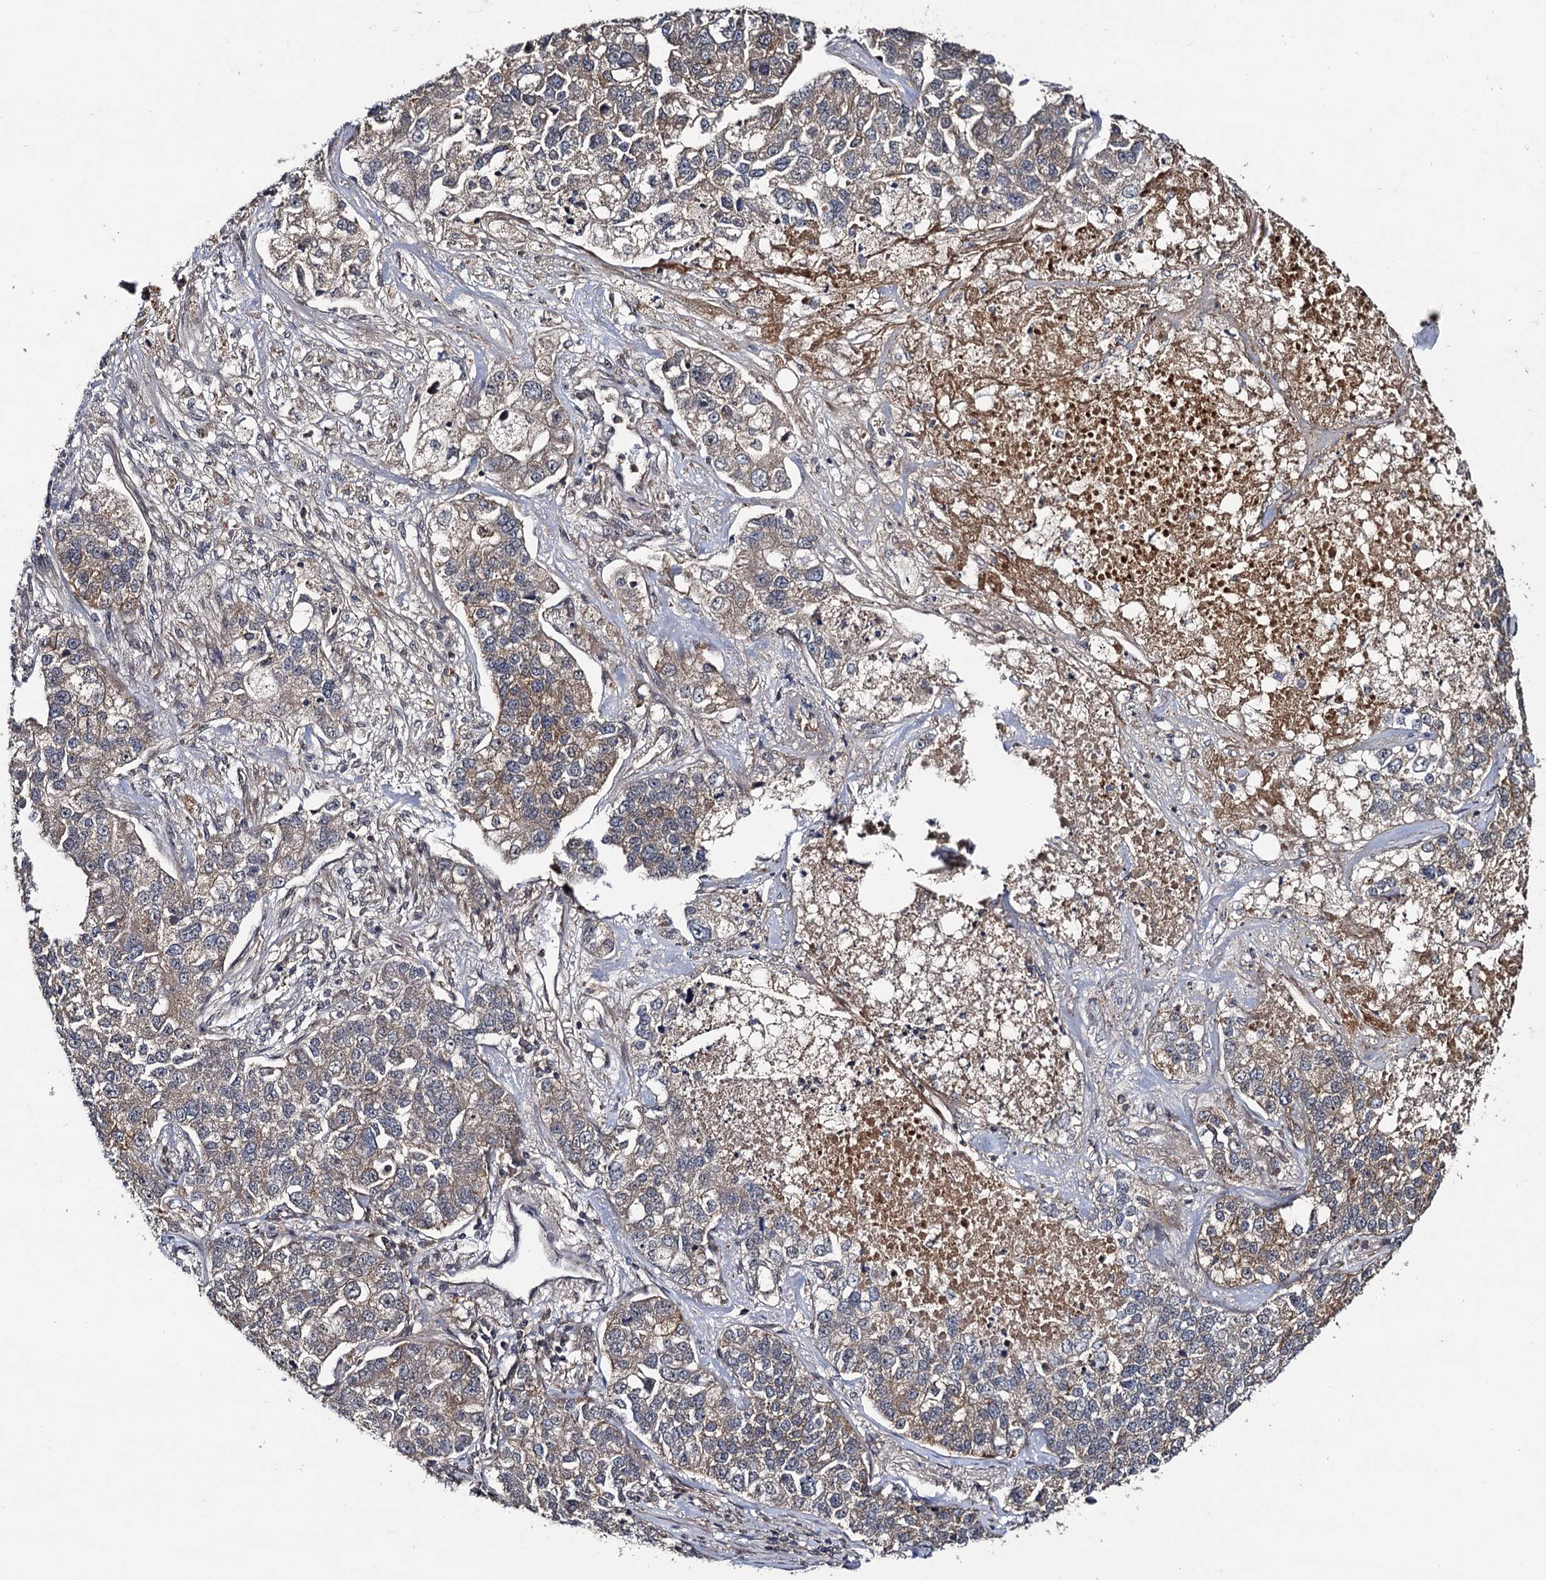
{"staining": {"intensity": "moderate", "quantity": "25%-75%", "location": "cytoplasmic/membranous"}, "tissue": "lung cancer", "cell_type": "Tumor cells", "image_type": "cancer", "snomed": [{"axis": "morphology", "description": "Adenocarcinoma, NOS"}, {"axis": "topography", "description": "Lung"}], "caption": "Immunohistochemistry (DAB (3,3'-diaminobenzidine)) staining of human lung adenocarcinoma demonstrates moderate cytoplasmic/membranous protein positivity in approximately 25%-75% of tumor cells.", "gene": "KXD1", "patient": {"sex": "male", "age": 49}}